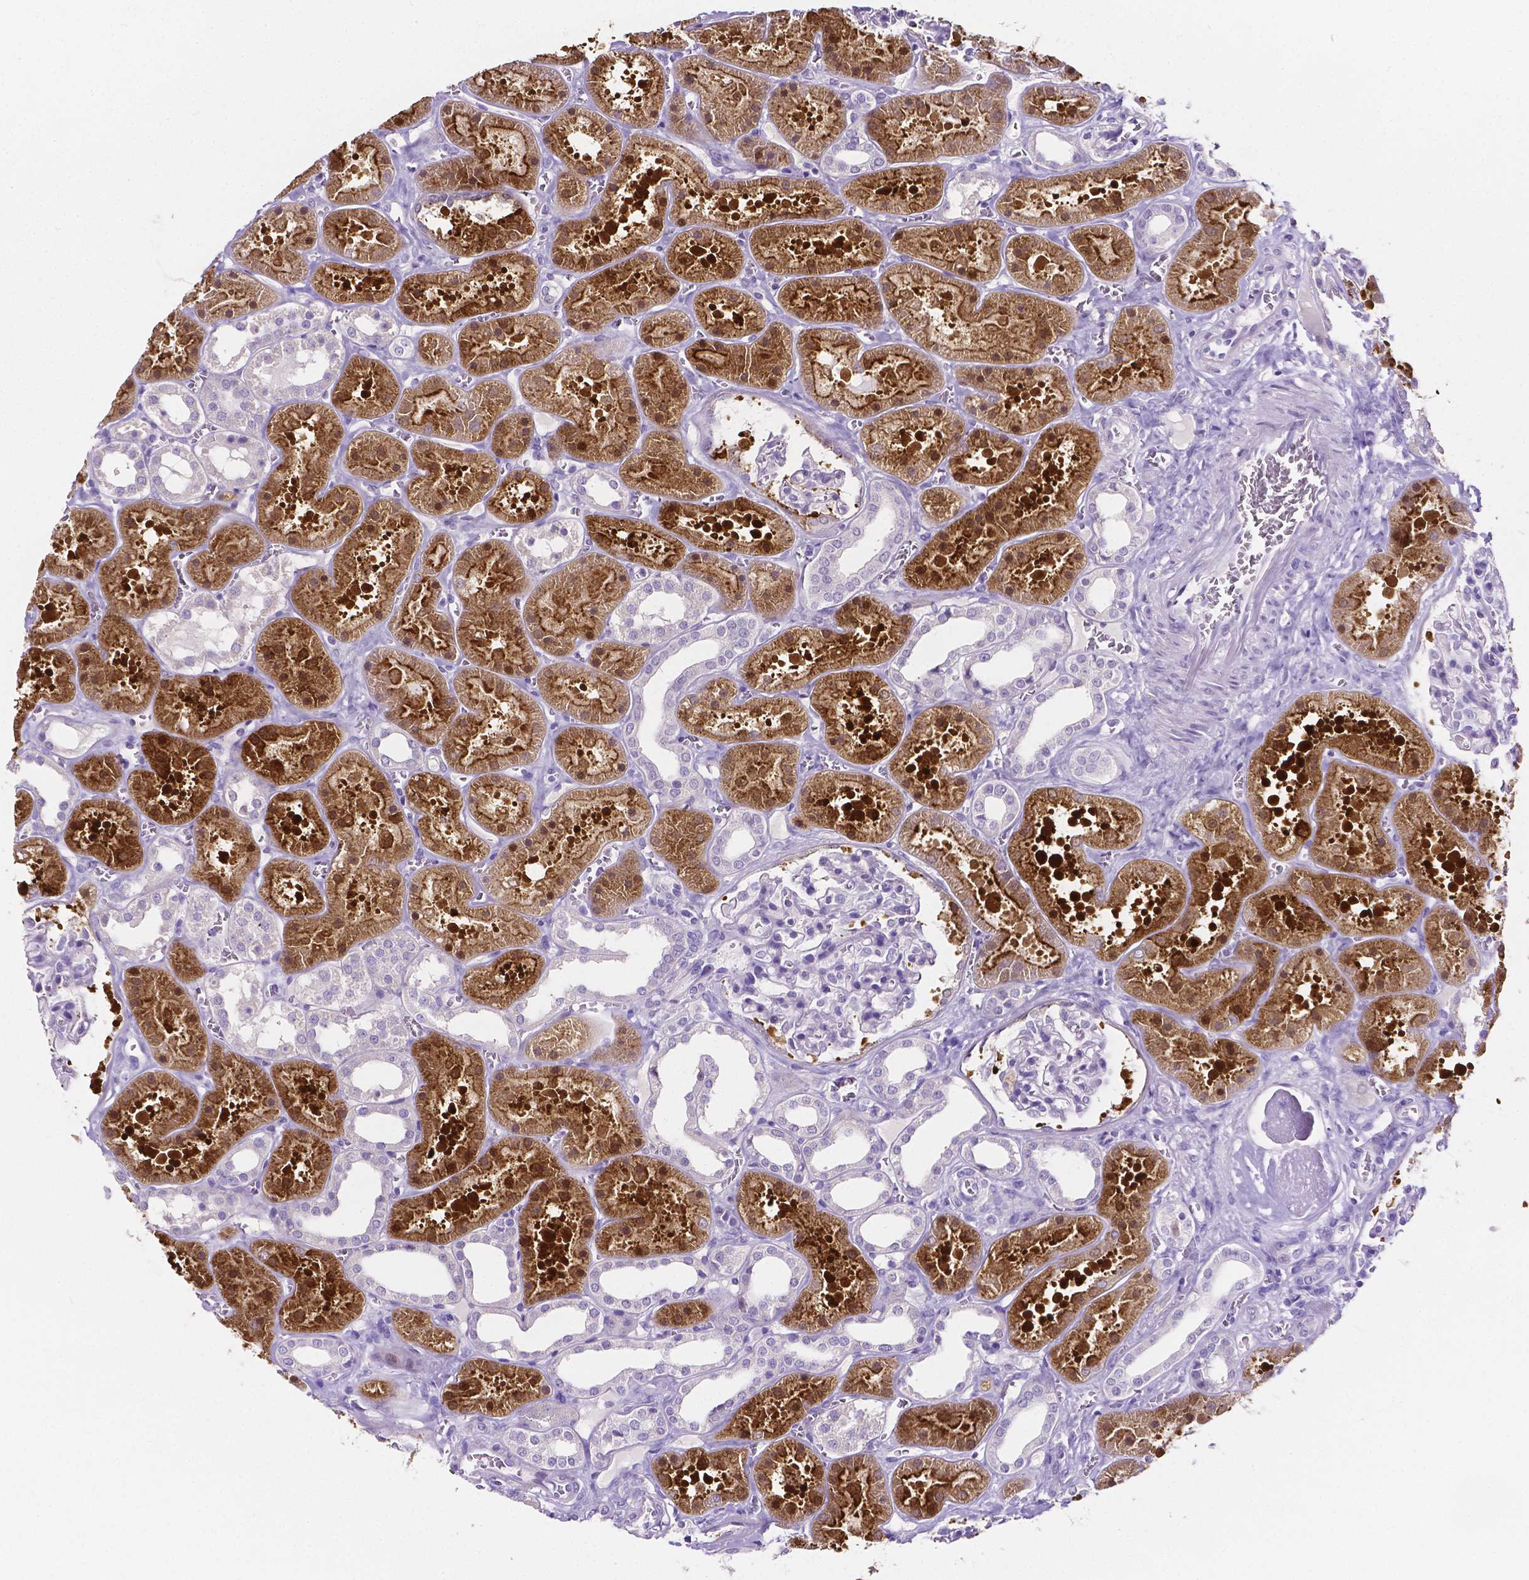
{"staining": {"intensity": "negative", "quantity": "none", "location": "none"}, "tissue": "kidney", "cell_type": "Cells in glomeruli", "image_type": "normal", "snomed": [{"axis": "morphology", "description": "Normal tissue, NOS"}, {"axis": "topography", "description": "Kidney"}], "caption": "This is a micrograph of IHC staining of benign kidney, which shows no staining in cells in glomeruli. (Stains: DAB immunohistochemistry with hematoxylin counter stain, Microscopy: brightfield microscopy at high magnification).", "gene": "SLC22A2", "patient": {"sex": "female", "age": 41}}